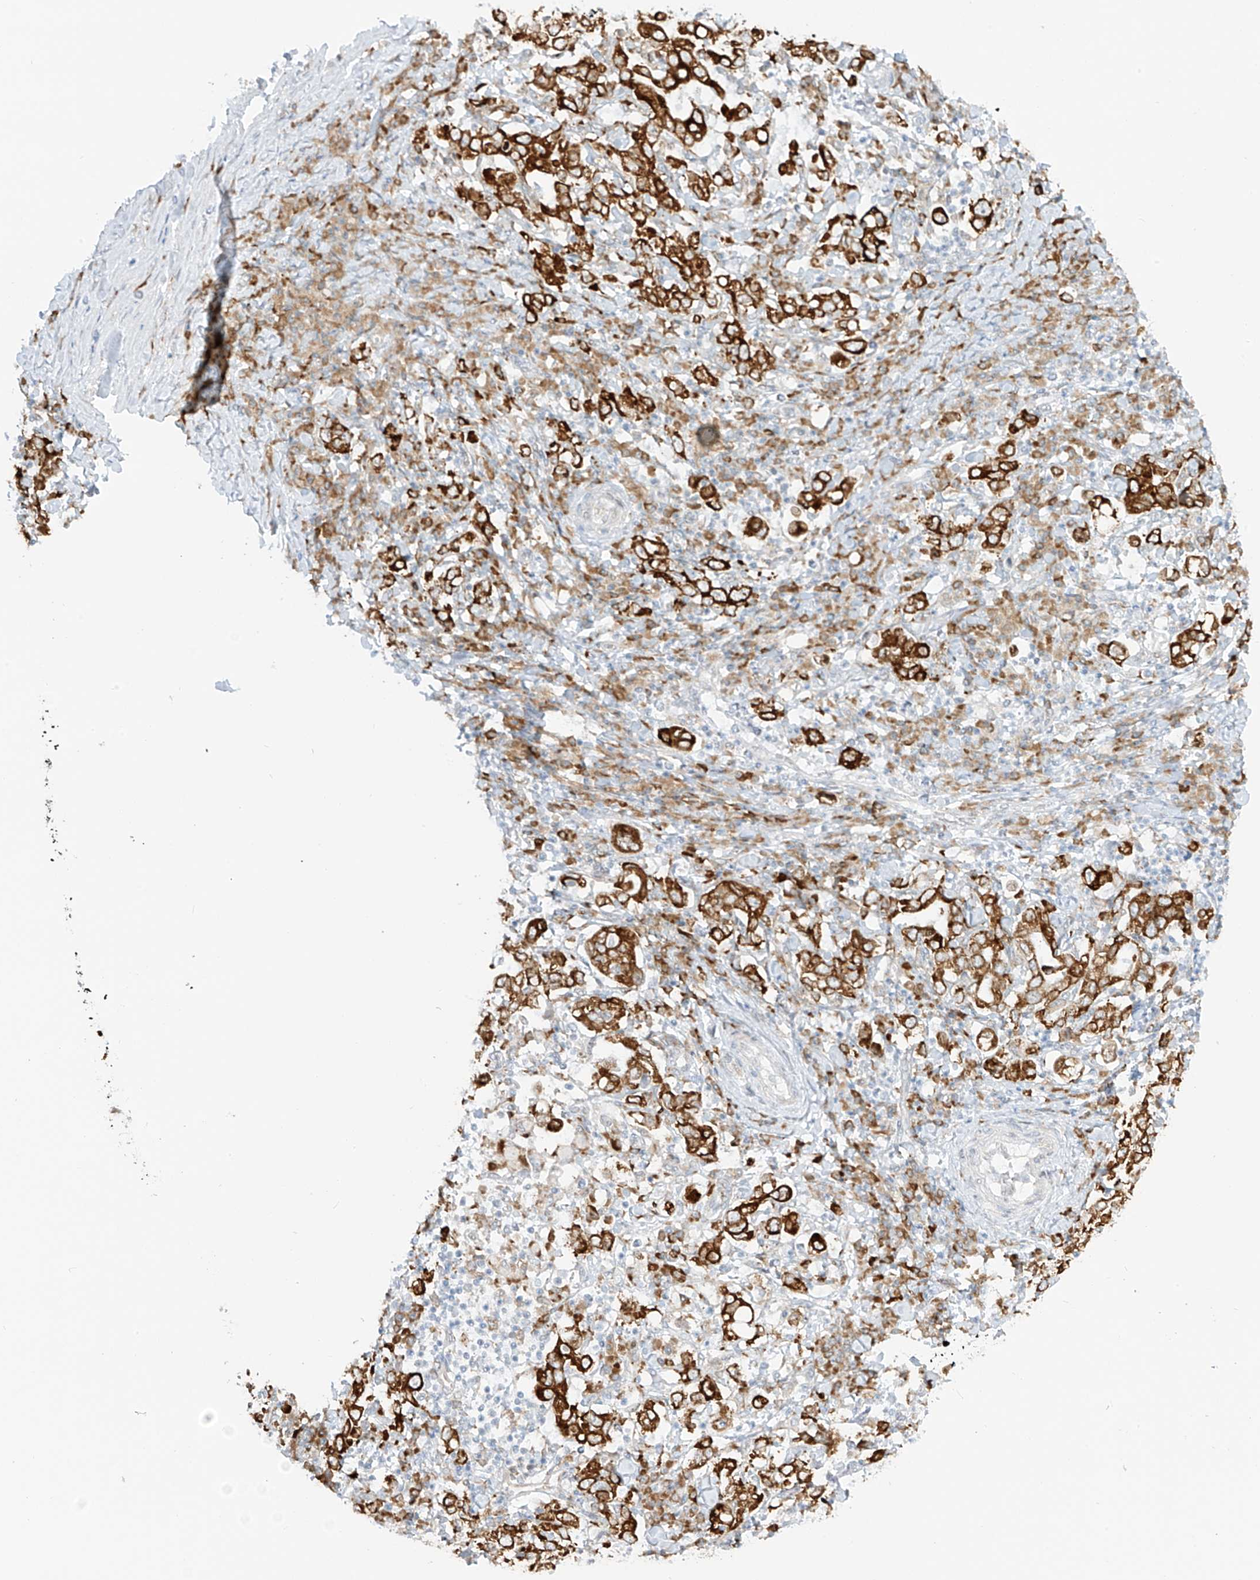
{"staining": {"intensity": "strong", "quantity": ">75%", "location": "cytoplasmic/membranous"}, "tissue": "stomach cancer", "cell_type": "Tumor cells", "image_type": "cancer", "snomed": [{"axis": "morphology", "description": "Adenocarcinoma, NOS"}, {"axis": "topography", "description": "Stomach, upper"}], "caption": "Immunohistochemistry photomicrograph of stomach adenocarcinoma stained for a protein (brown), which exhibits high levels of strong cytoplasmic/membranous expression in about >75% of tumor cells.", "gene": "LRRC59", "patient": {"sex": "male", "age": 62}}